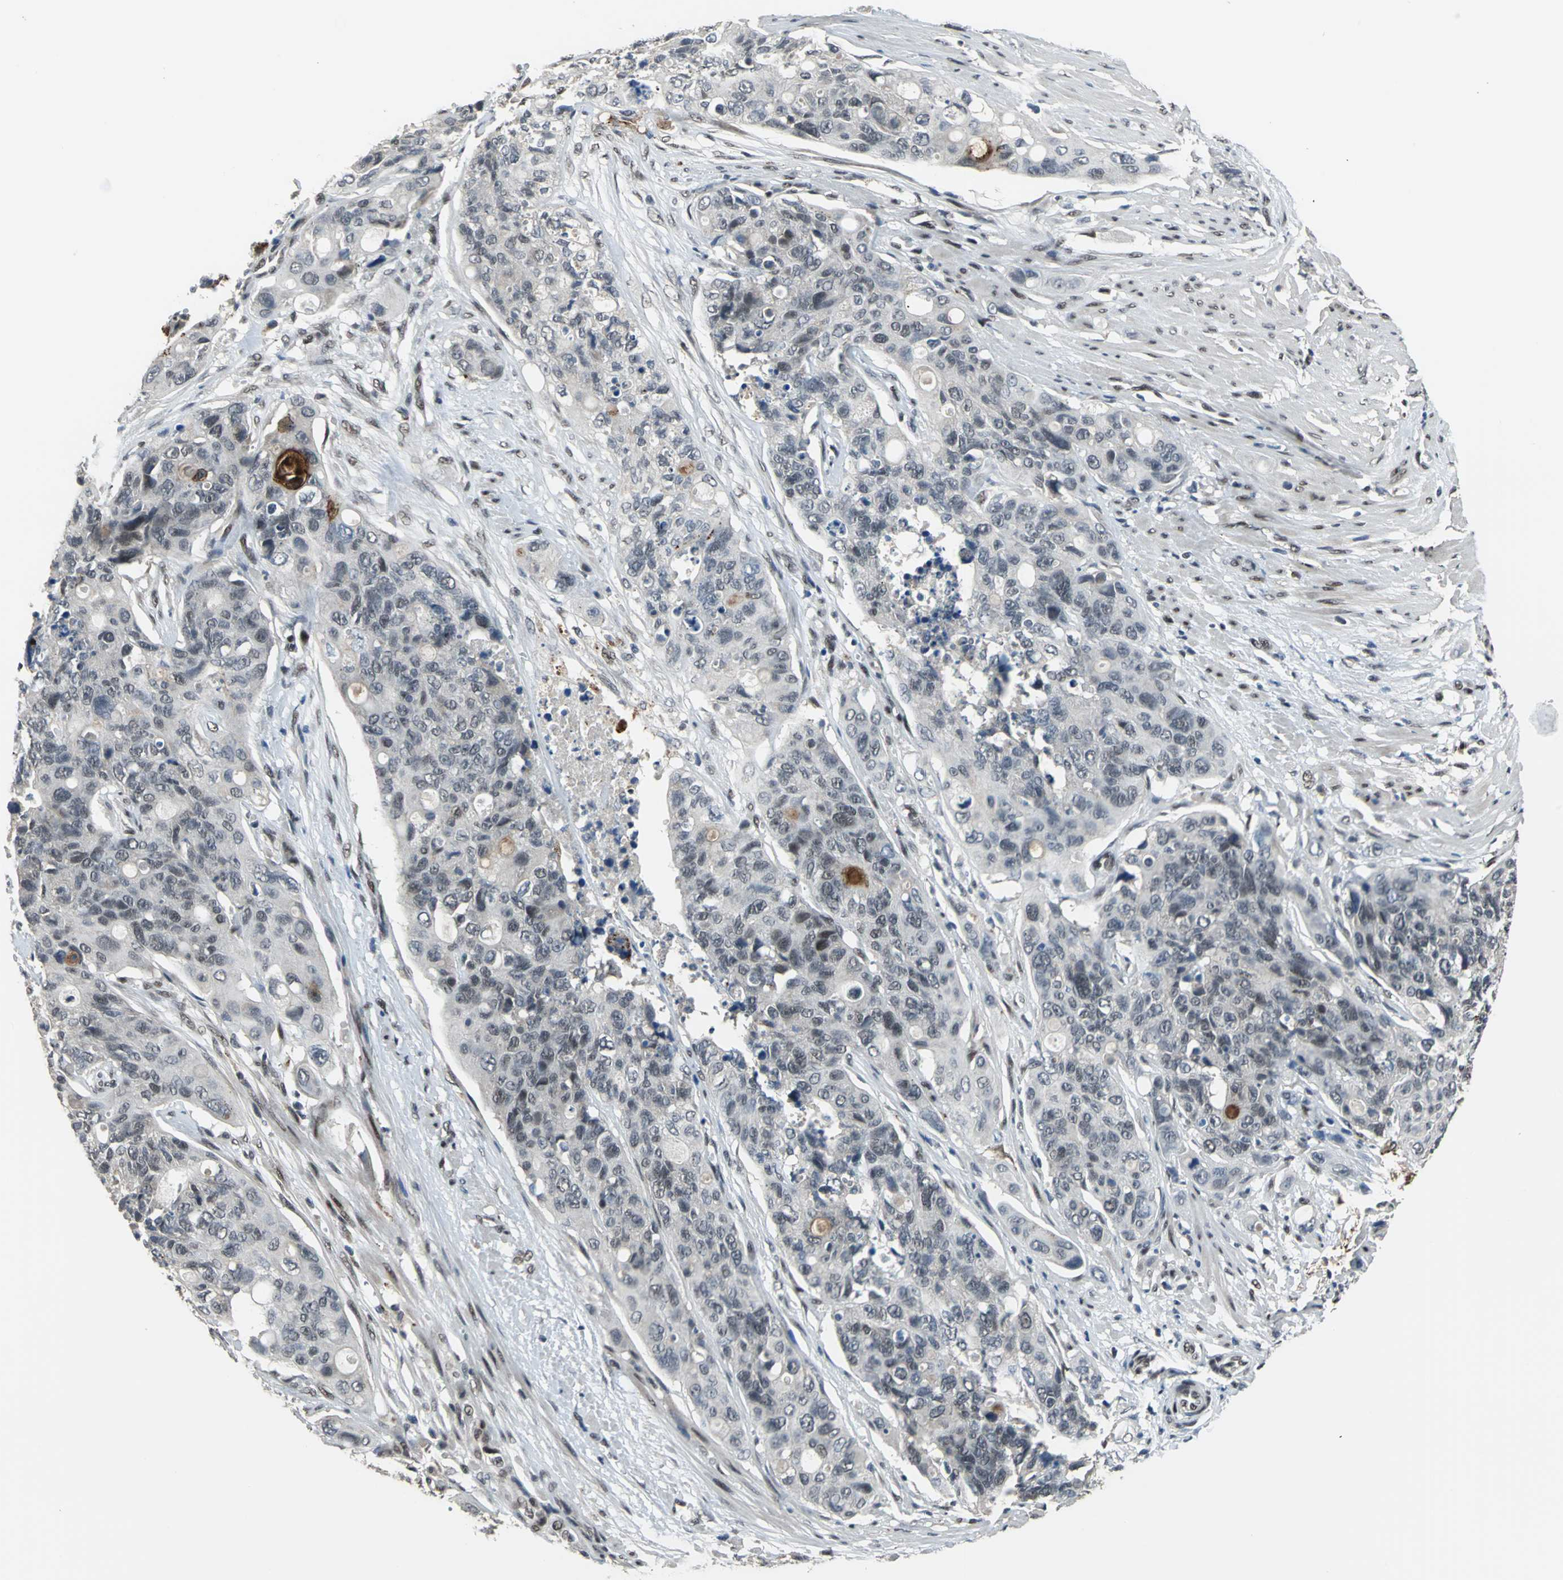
{"staining": {"intensity": "negative", "quantity": "none", "location": "none"}, "tissue": "colorectal cancer", "cell_type": "Tumor cells", "image_type": "cancer", "snomed": [{"axis": "morphology", "description": "Adenocarcinoma, NOS"}, {"axis": "topography", "description": "Colon"}], "caption": "Immunohistochemistry (IHC) of human colorectal cancer (adenocarcinoma) displays no expression in tumor cells.", "gene": "ELF2", "patient": {"sex": "female", "age": 57}}